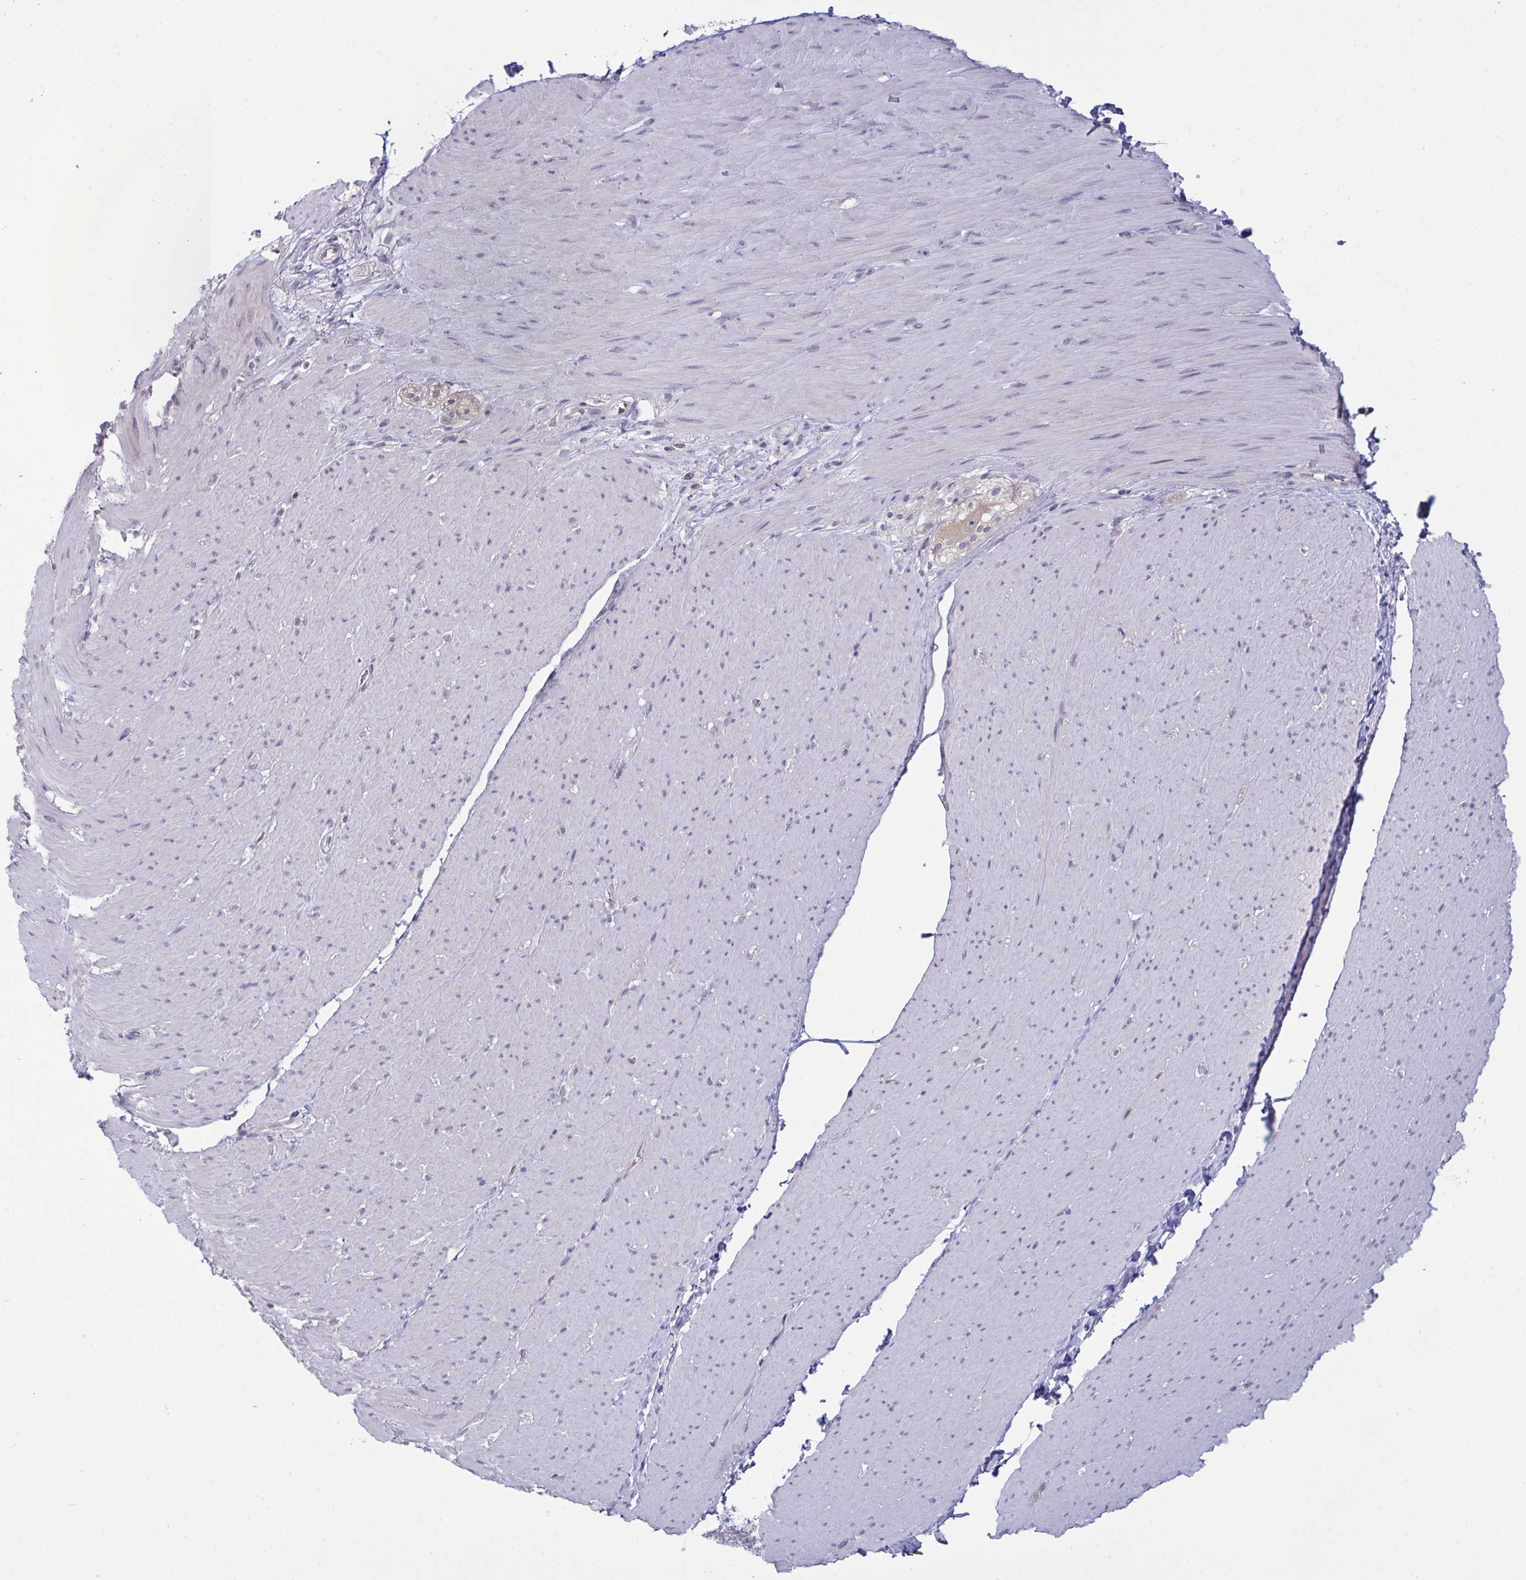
{"staining": {"intensity": "negative", "quantity": "none", "location": "none"}, "tissue": "smooth muscle", "cell_type": "Smooth muscle cells", "image_type": "normal", "snomed": [{"axis": "morphology", "description": "Normal tissue, NOS"}, {"axis": "topography", "description": "Smooth muscle"}, {"axis": "topography", "description": "Rectum"}], "caption": "Image shows no significant protein staining in smooth muscle cells of normal smooth muscle. Brightfield microscopy of immunohistochemistry (IHC) stained with DAB (3,3'-diaminobenzidine) (brown) and hematoxylin (blue), captured at high magnification.", "gene": "ZNF784", "patient": {"sex": "male", "age": 53}}